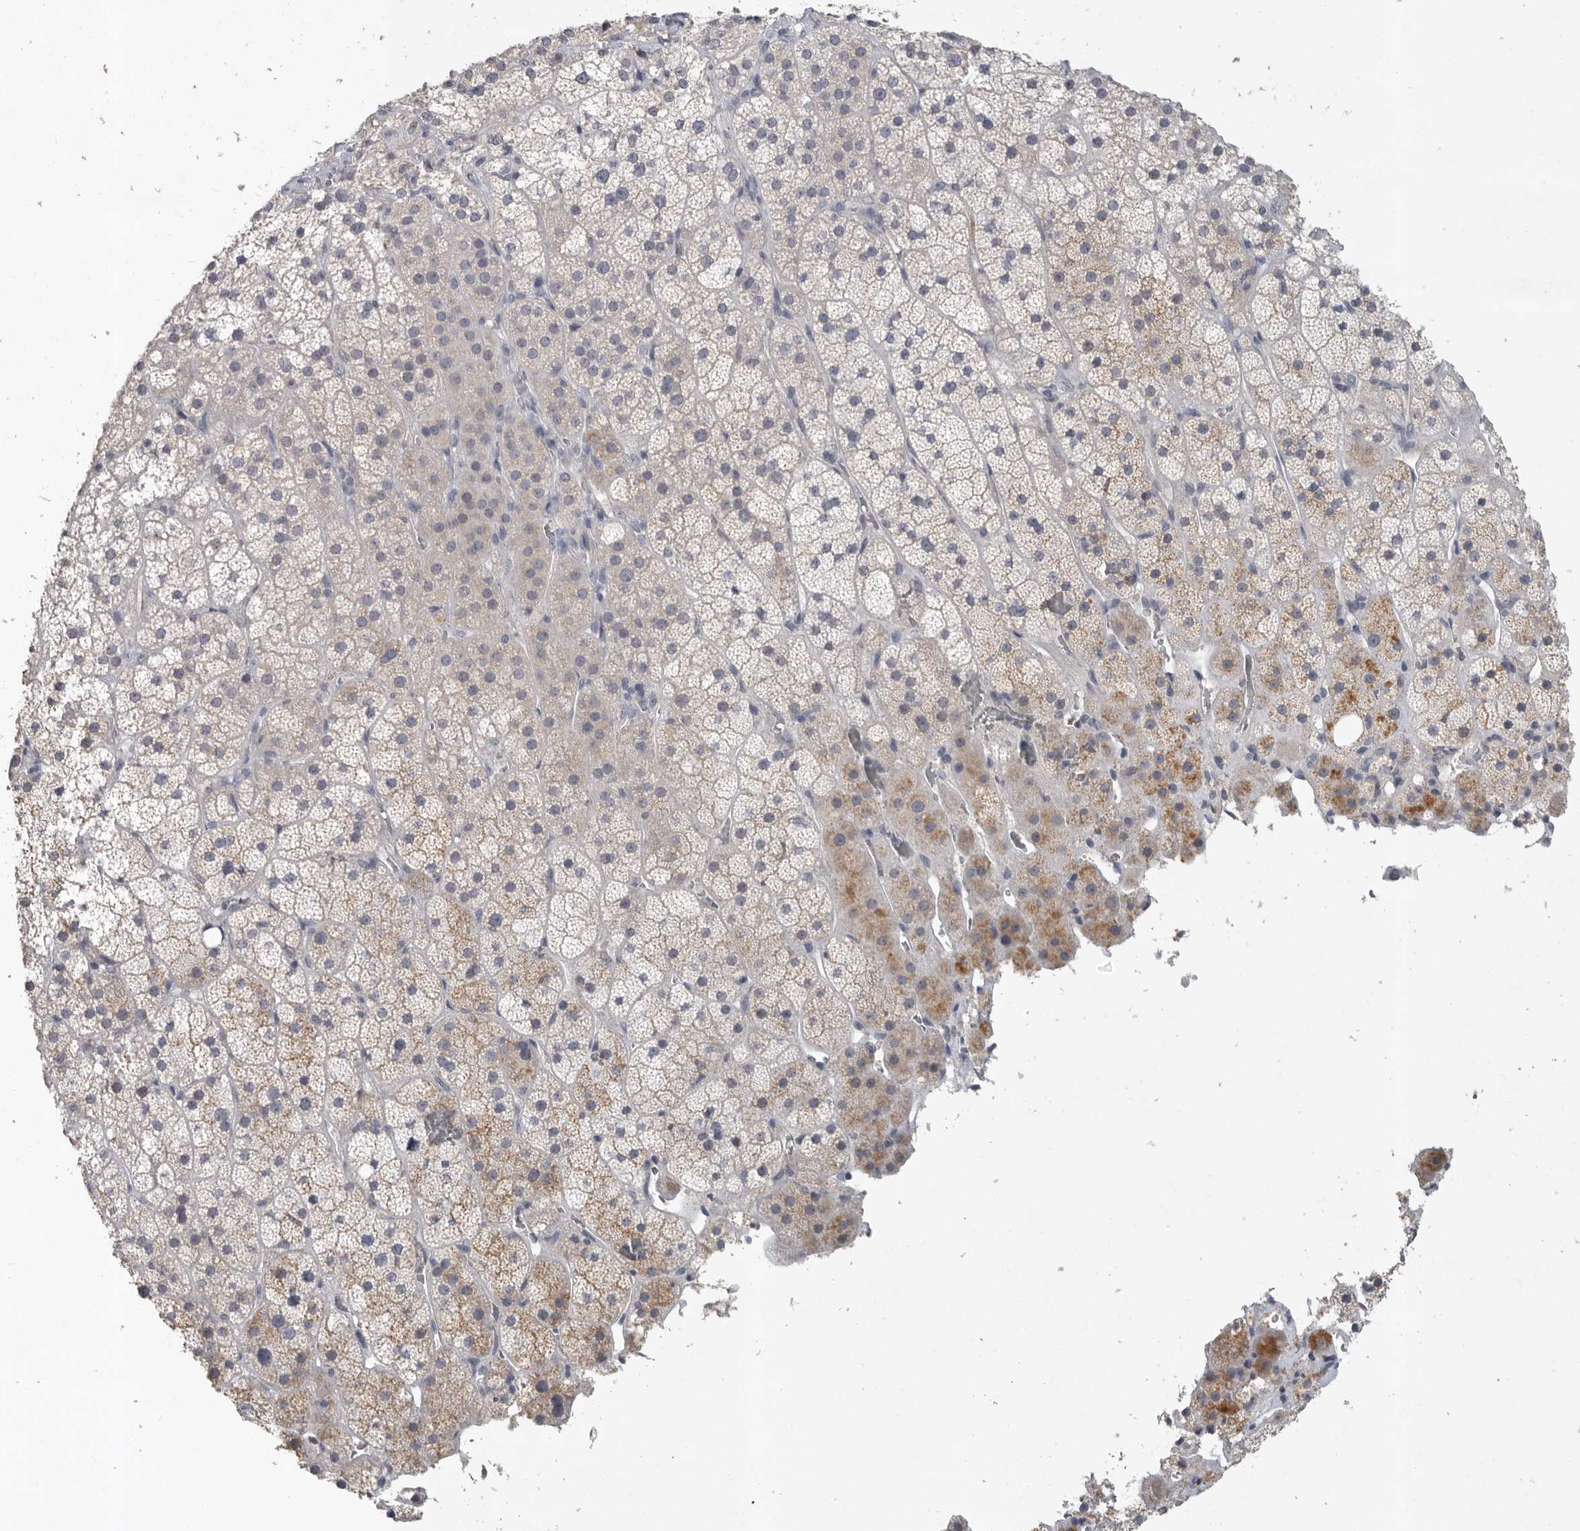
{"staining": {"intensity": "moderate", "quantity": "<25%", "location": "cytoplasmic/membranous"}, "tissue": "adrenal gland", "cell_type": "Glandular cells", "image_type": "normal", "snomed": [{"axis": "morphology", "description": "Normal tissue, NOS"}, {"axis": "topography", "description": "Adrenal gland"}], "caption": "Brown immunohistochemical staining in unremarkable human adrenal gland reveals moderate cytoplasmic/membranous expression in about <25% of glandular cells.", "gene": "REG4", "patient": {"sex": "male", "age": 57}}